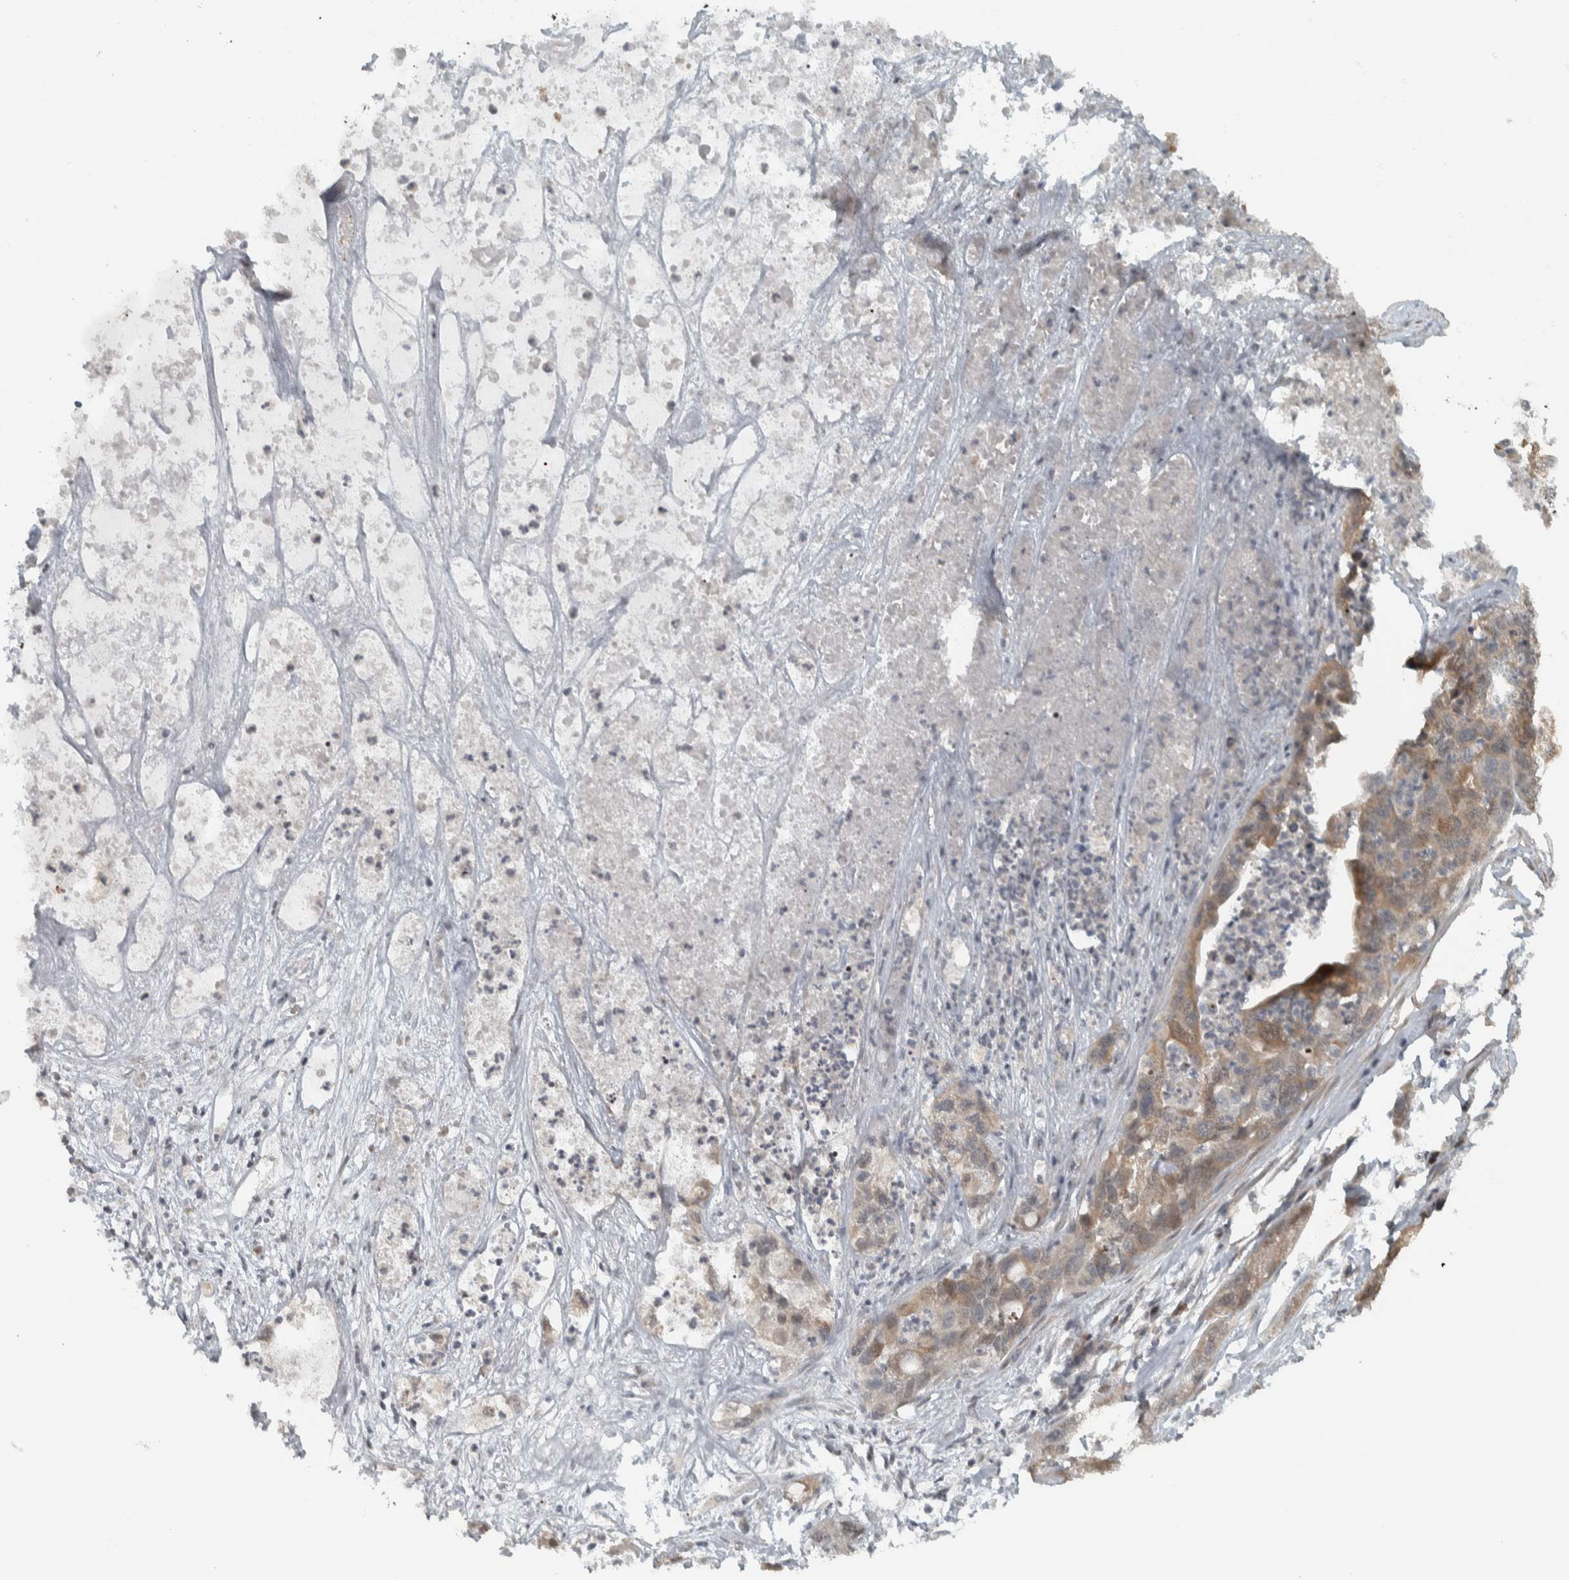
{"staining": {"intensity": "moderate", "quantity": ">75%", "location": "cytoplasmic/membranous"}, "tissue": "pancreatic cancer", "cell_type": "Tumor cells", "image_type": "cancer", "snomed": [{"axis": "morphology", "description": "Adenocarcinoma, NOS"}, {"axis": "topography", "description": "Pancreas"}], "caption": "Protein staining of pancreatic cancer (adenocarcinoma) tissue exhibits moderate cytoplasmic/membranous staining in approximately >75% of tumor cells.", "gene": "NAPG", "patient": {"sex": "female", "age": 78}}